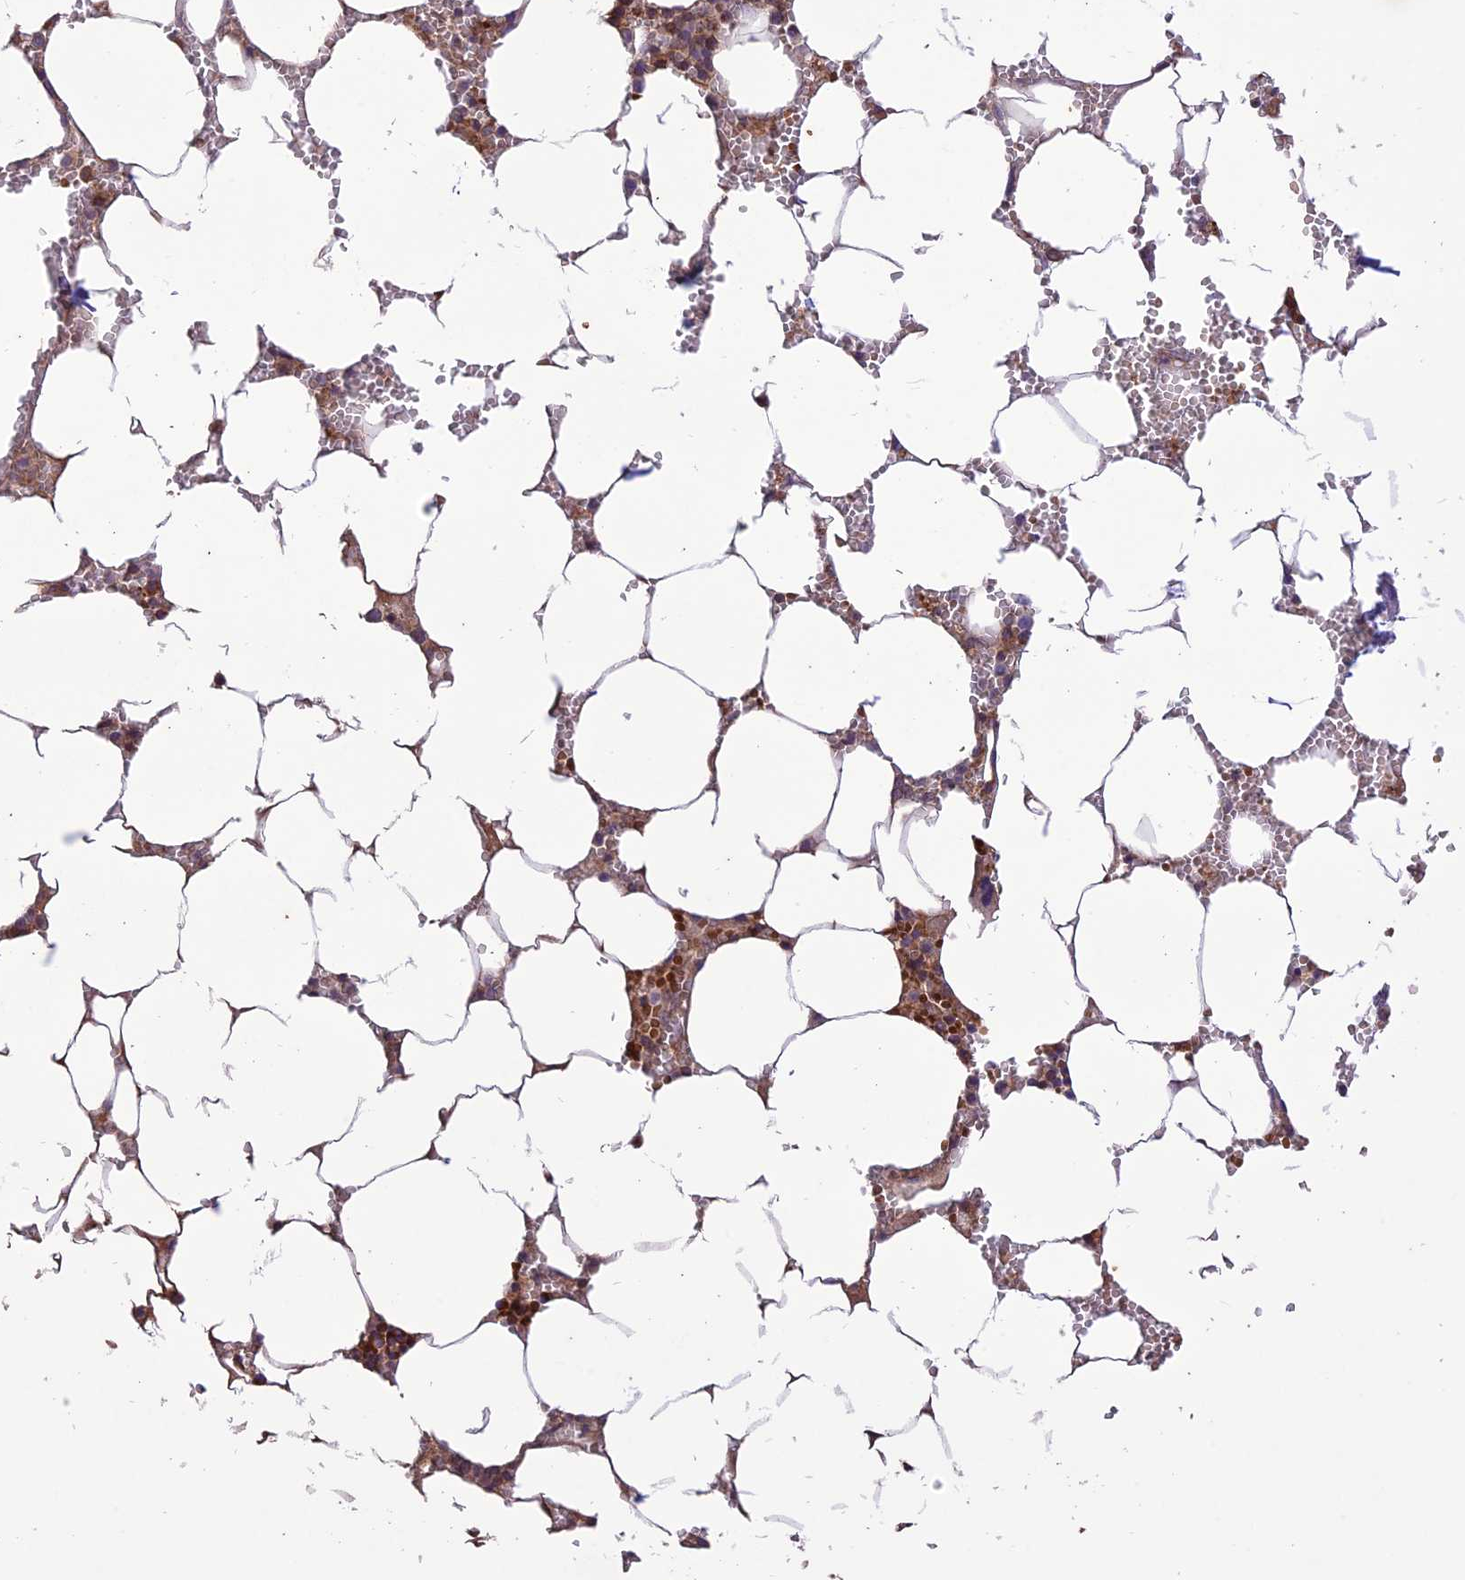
{"staining": {"intensity": "moderate", "quantity": "<25%", "location": "cytoplasmic/membranous"}, "tissue": "bone marrow", "cell_type": "Hematopoietic cells", "image_type": "normal", "snomed": [{"axis": "morphology", "description": "Normal tissue, NOS"}, {"axis": "topography", "description": "Bone marrow"}], "caption": "The micrograph exhibits a brown stain indicating the presence of a protein in the cytoplasmic/membranous of hematopoietic cells in bone marrow. (Stains: DAB in brown, nuclei in blue, Microscopy: brightfield microscopy at high magnification).", "gene": "NDUFAF1", "patient": {"sex": "male", "age": 70}}